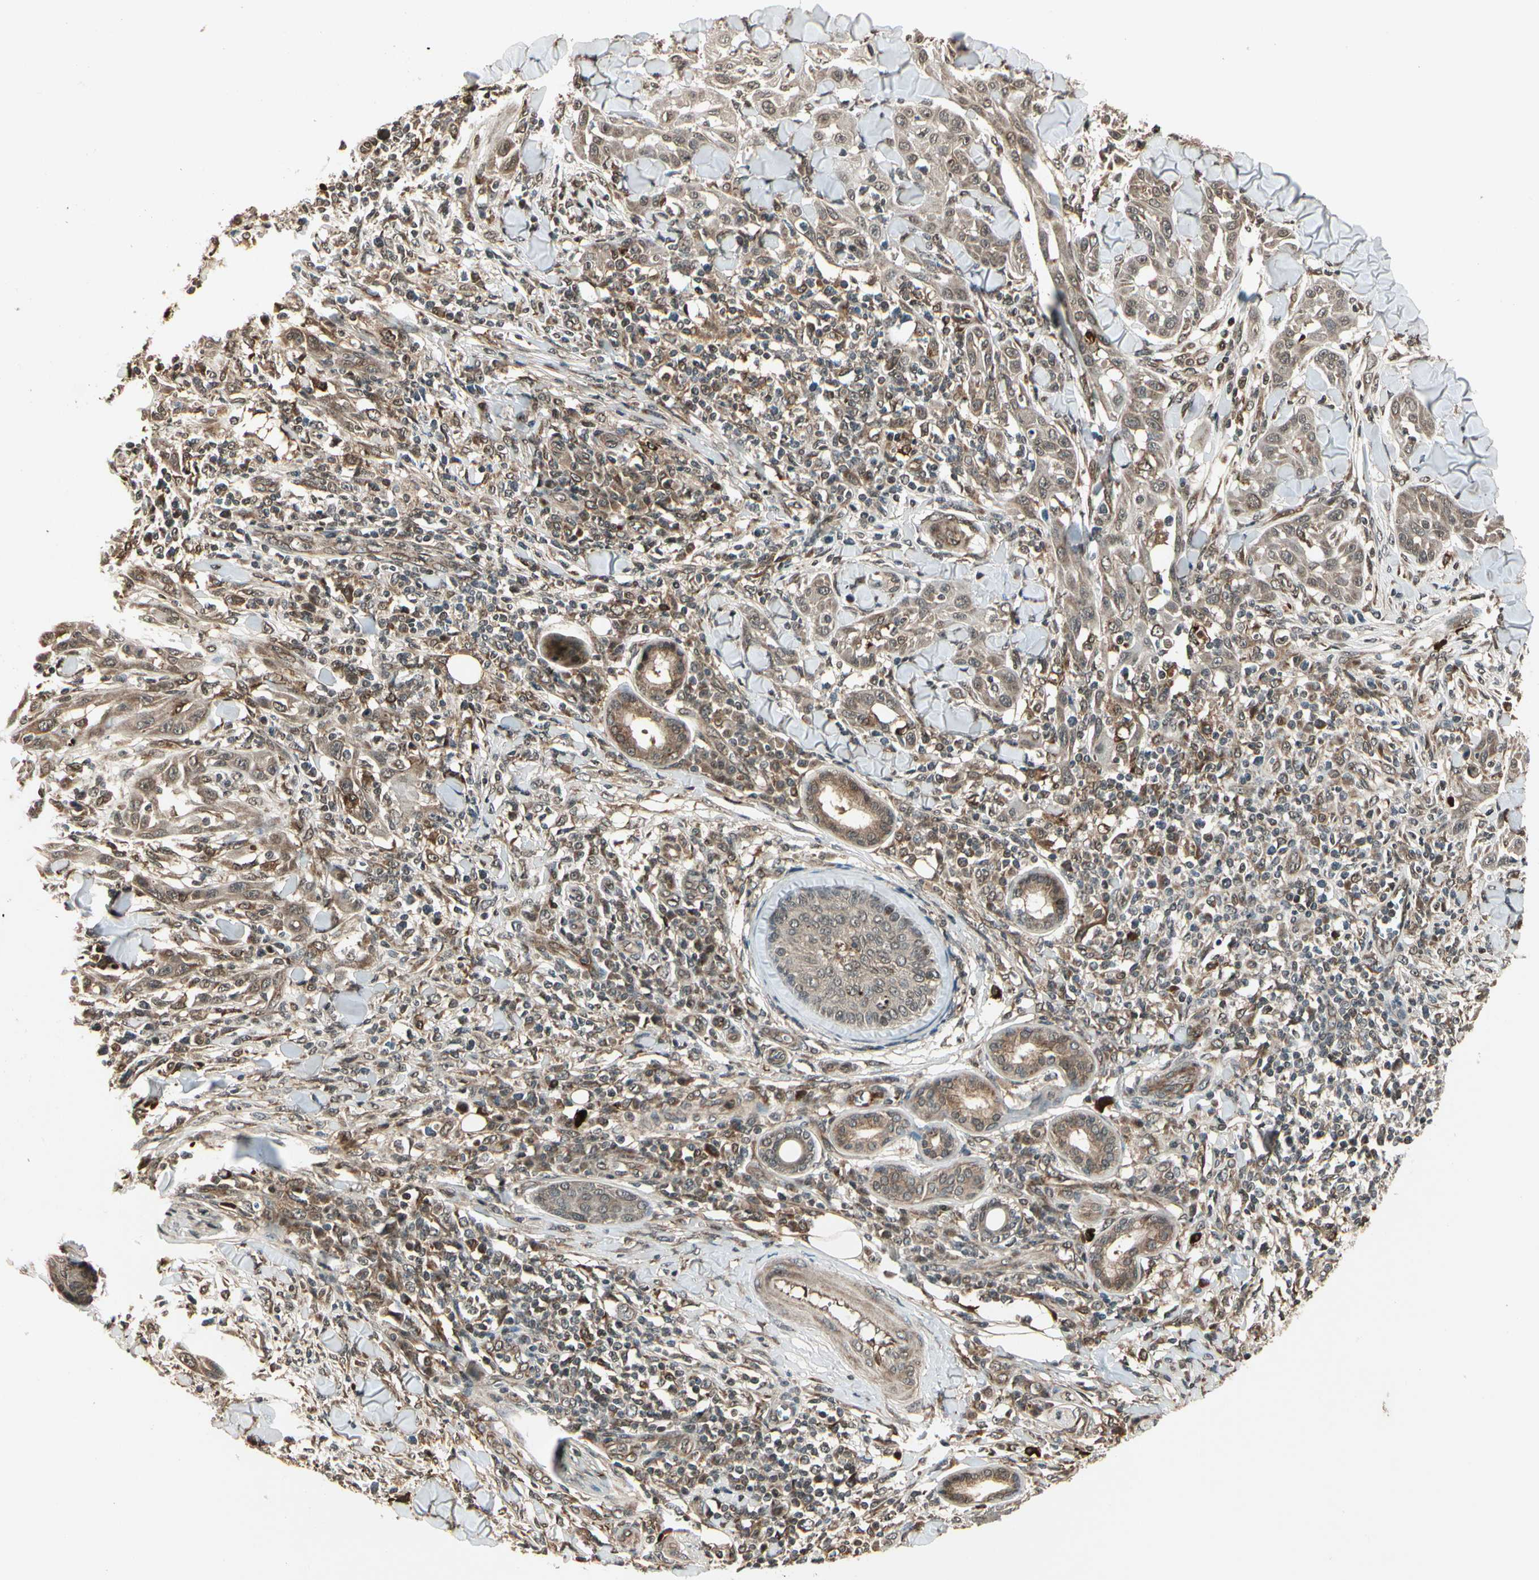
{"staining": {"intensity": "weak", "quantity": "25%-75%", "location": "cytoplasmic/membranous"}, "tissue": "skin cancer", "cell_type": "Tumor cells", "image_type": "cancer", "snomed": [{"axis": "morphology", "description": "Squamous cell carcinoma, NOS"}, {"axis": "topography", "description": "Skin"}], "caption": "Skin cancer (squamous cell carcinoma) tissue reveals weak cytoplasmic/membranous staining in about 25%-75% of tumor cells", "gene": "GLUL", "patient": {"sex": "male", "age": 24}}